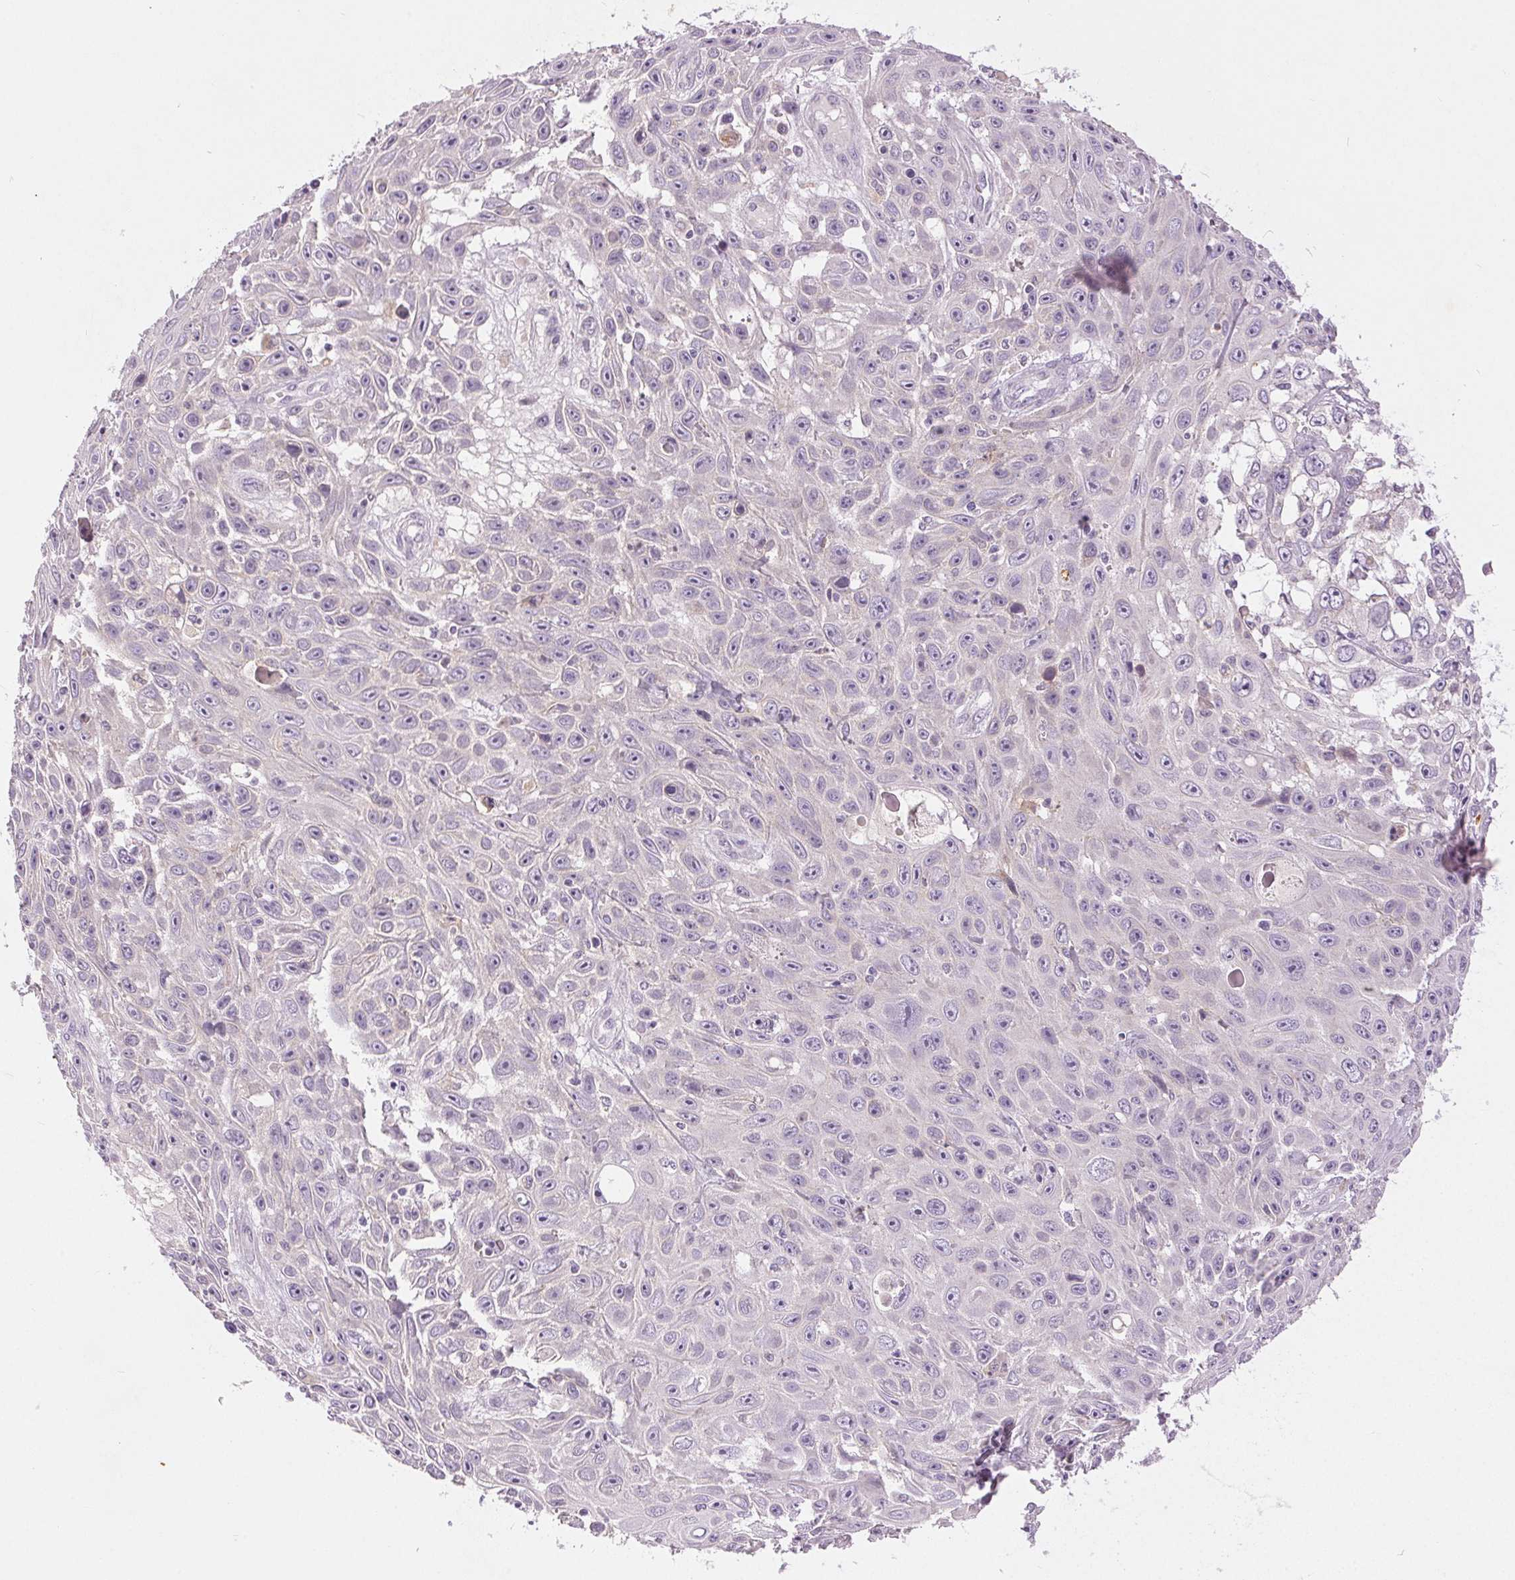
{"staining": {"intensity": "negative", "quantity": "none", "location": "none"}, "tissue": "skin cancer", "cell_type": "Tumor cells", "image_type": "cancer", "snomed": [{"axis": "morphology", "description": "Squamous cell carcinoma, NOS"}, {"axis": "topography", "description": "Skin"}], "caption": "Tumor cells are negative for protein expression in human squamous cell carcinoma (skin). The staining is performed using DAB brown chromogen with nuclei counter-stained in using hematoxylin.", "gene": "DSG3", "patient": {"sex": "male", "age": 82}}